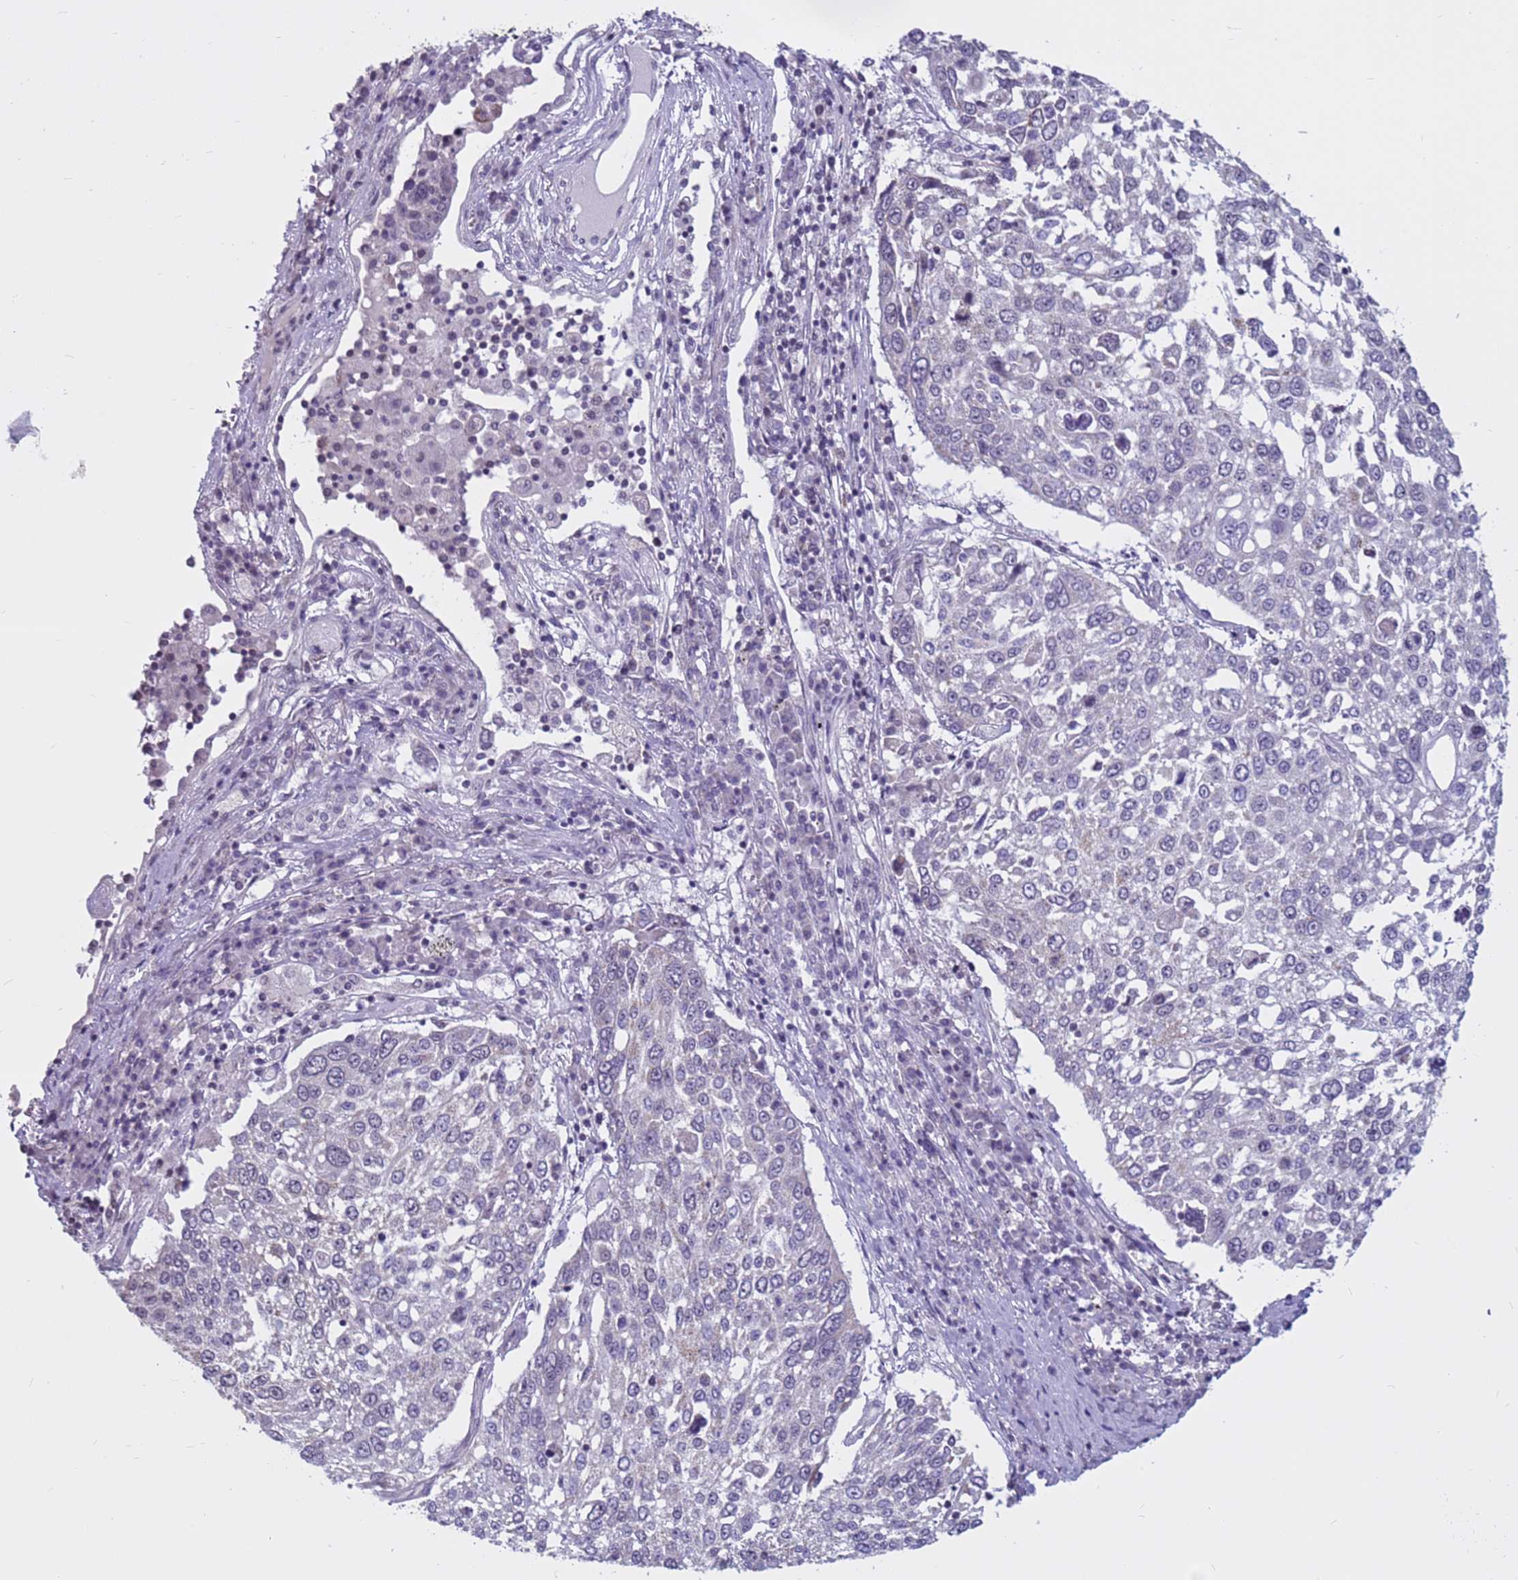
{"staining": {"intensity": "negative", "quantity": "none", "location": "none"}, "tissue": "lung cancer", "cell_type": "Tumor cells", "image_type": "cancer", "snomed": [{"axis": "morphology", "description": "Squamous cell carcinoma, NOS"}, {"axis": "topography", "description": "Lung"}], "caption": "High power microscopy image of an immunohistochemistry (IHC) image of squamous cell carcinoma (lung), revealing no significant positivity in tumor cells. (DAB (3,3'-diaminobenzidine) immunohistochemistry (IHC) with hematoxylin counter stain).", "gene": "CDK2AP2", "patient": {"sex": "male", "age": 65}}